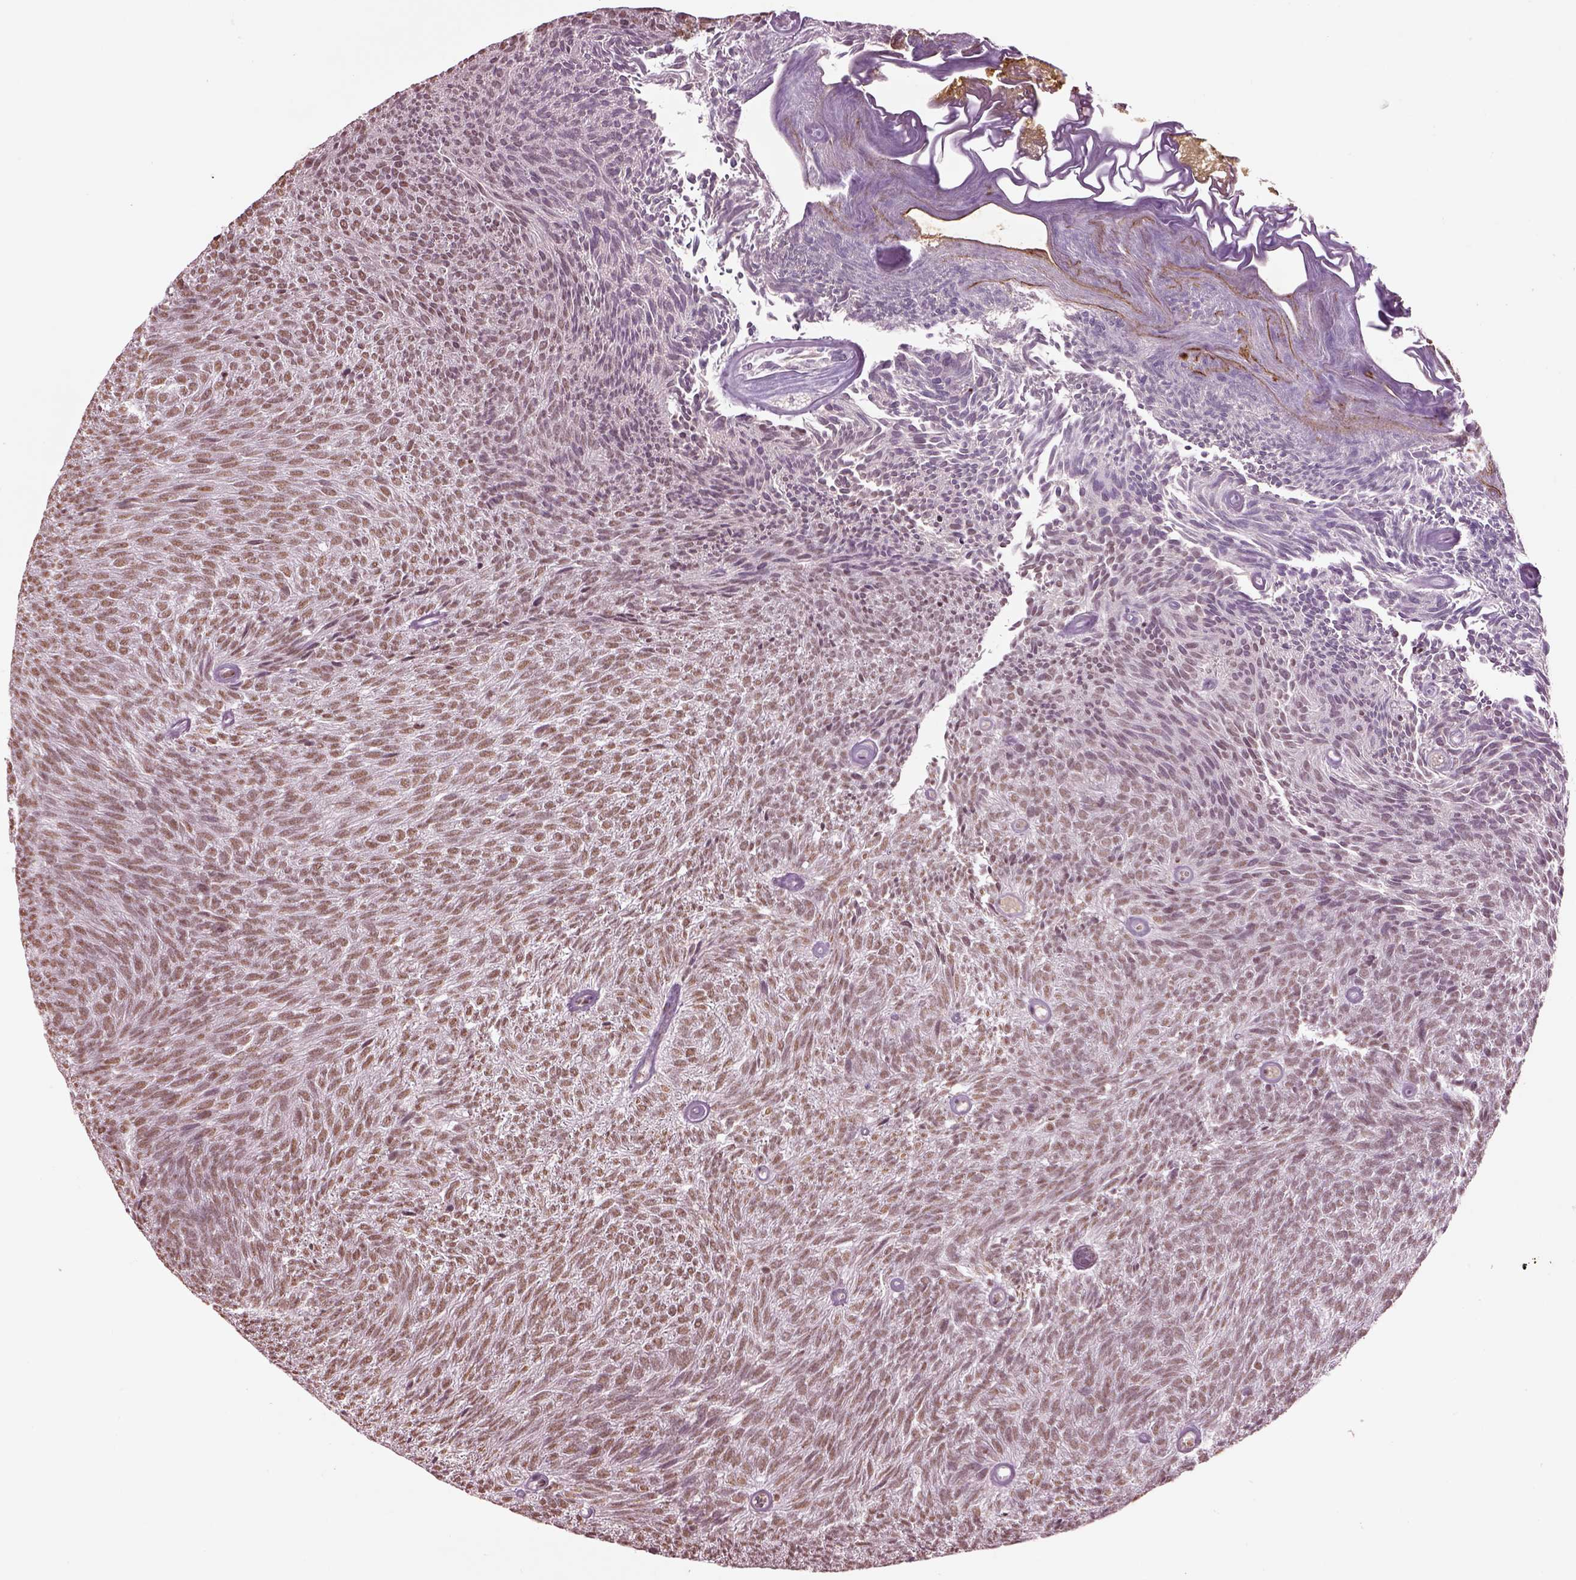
{"staining": {"intensity": "weak", "quantity": ">75%", "location": "nuclear"}, "tissue": "urothelial cancer", "cell_type": "Tumor cells", "image_type": "cancer", "snomed": [{"axis": "morphology", "description": "Urothelial carcinoma, Low grade"}, {"axis": "topography", "description": "Urinary bladder"}], "caption": "Tumor cells show weak nuclear staining in about >75% of cells in urothelial cancer.", "gene": "DDX3X", "patient": {"sex": "male", "age": 77}}